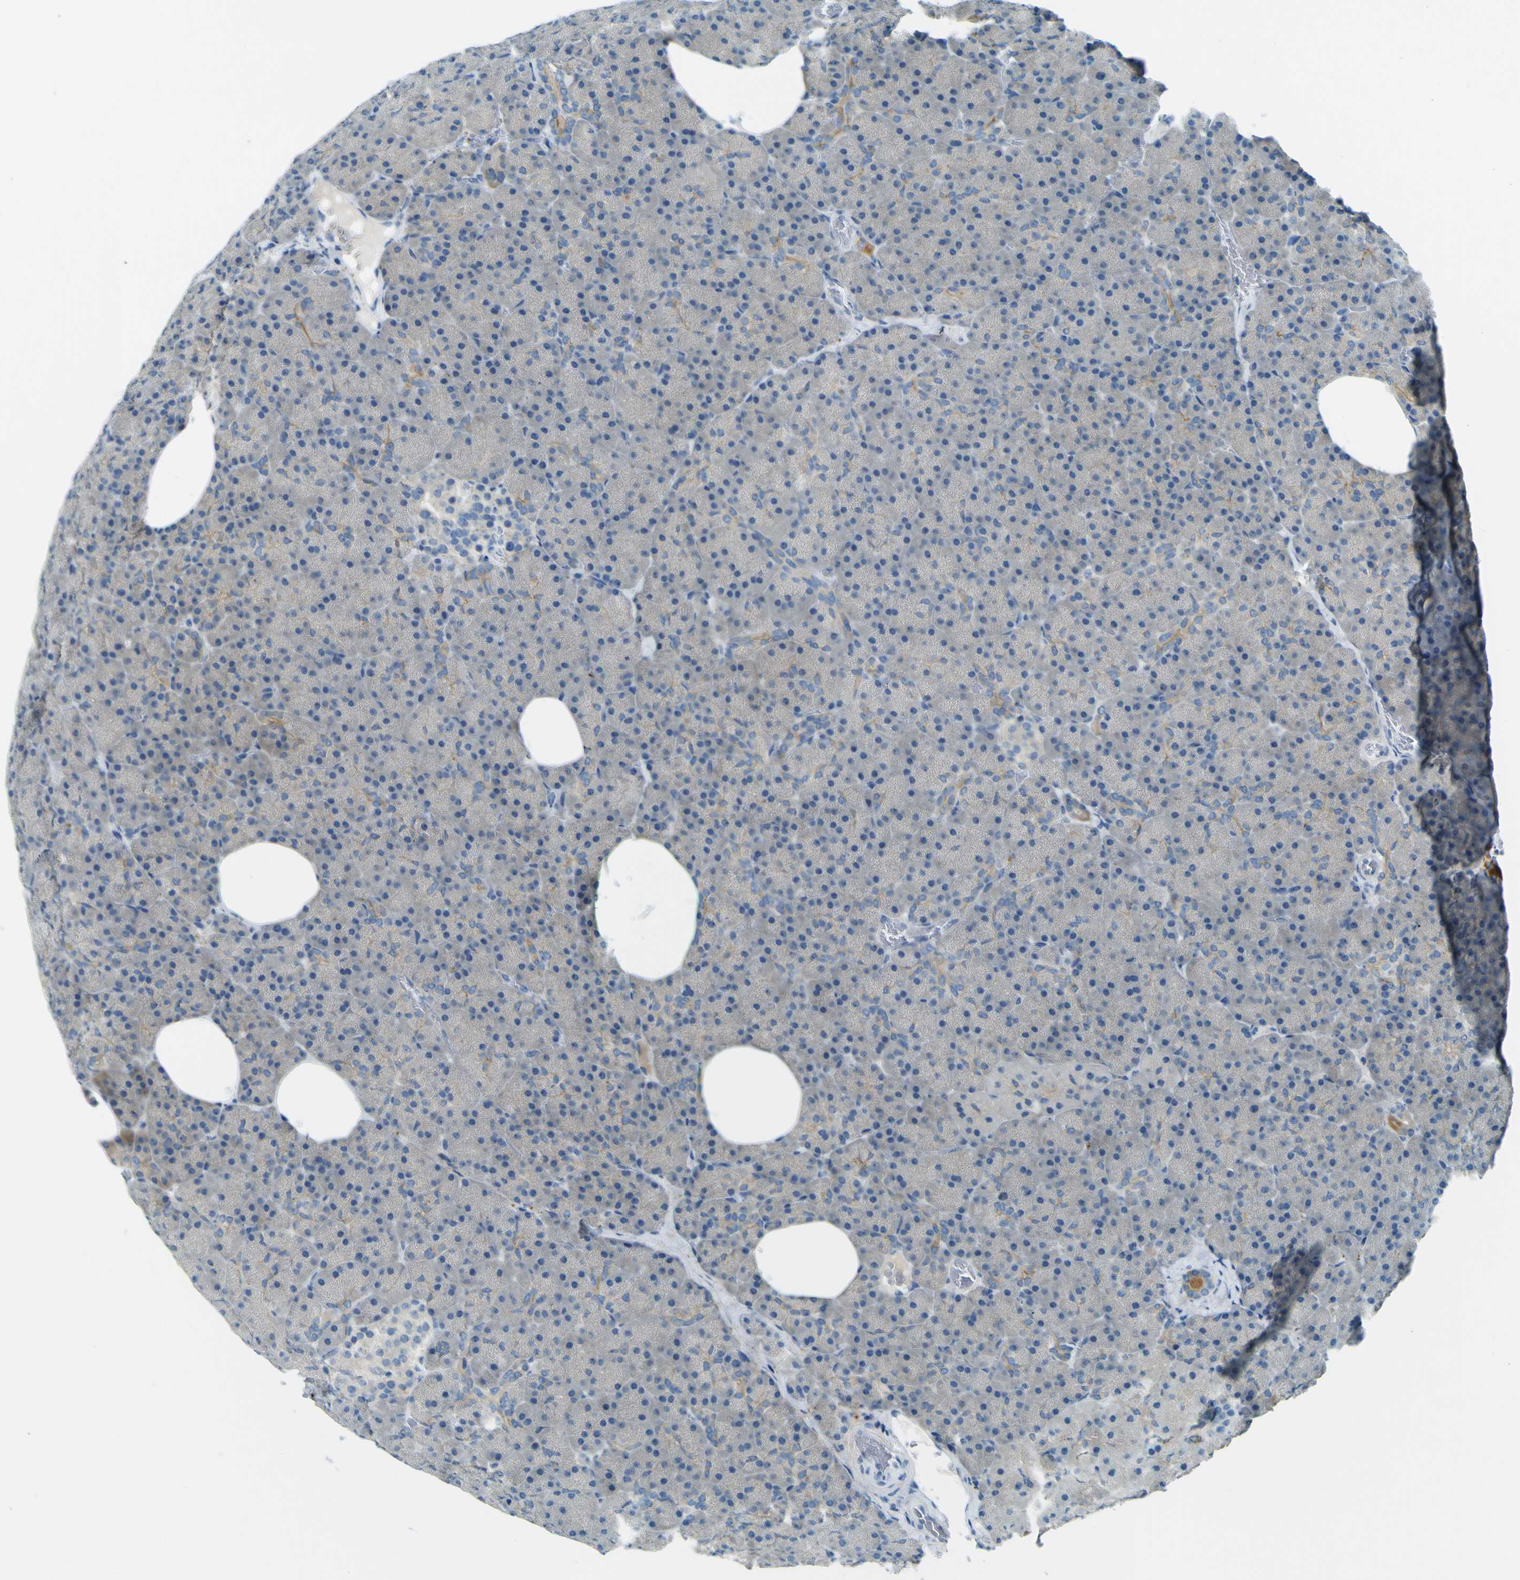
{"staining": {"intensity": "moderate", "quantity": "<25%", "location": "cytoplasmic/membranous"}, "tissue": "pancreas", "cell_type": "Exocrine glandular cells", "image_type": "normal", "snomed": [{"axis": "morphology", "description": "Normal tissue, NOS"}, {"axis": "topography", "description": "Pancreas"}], "caption": "The micrograph demonstrates a brown stain indicating the presence of a protein in the cytoplasmic/membranous of exocrine glandular cells in pancreas. (Brightfield microscopy of DAB IHC at high magnification).", "gene": "SORCS1", "patient": {"sex": "female", "age": 35}}